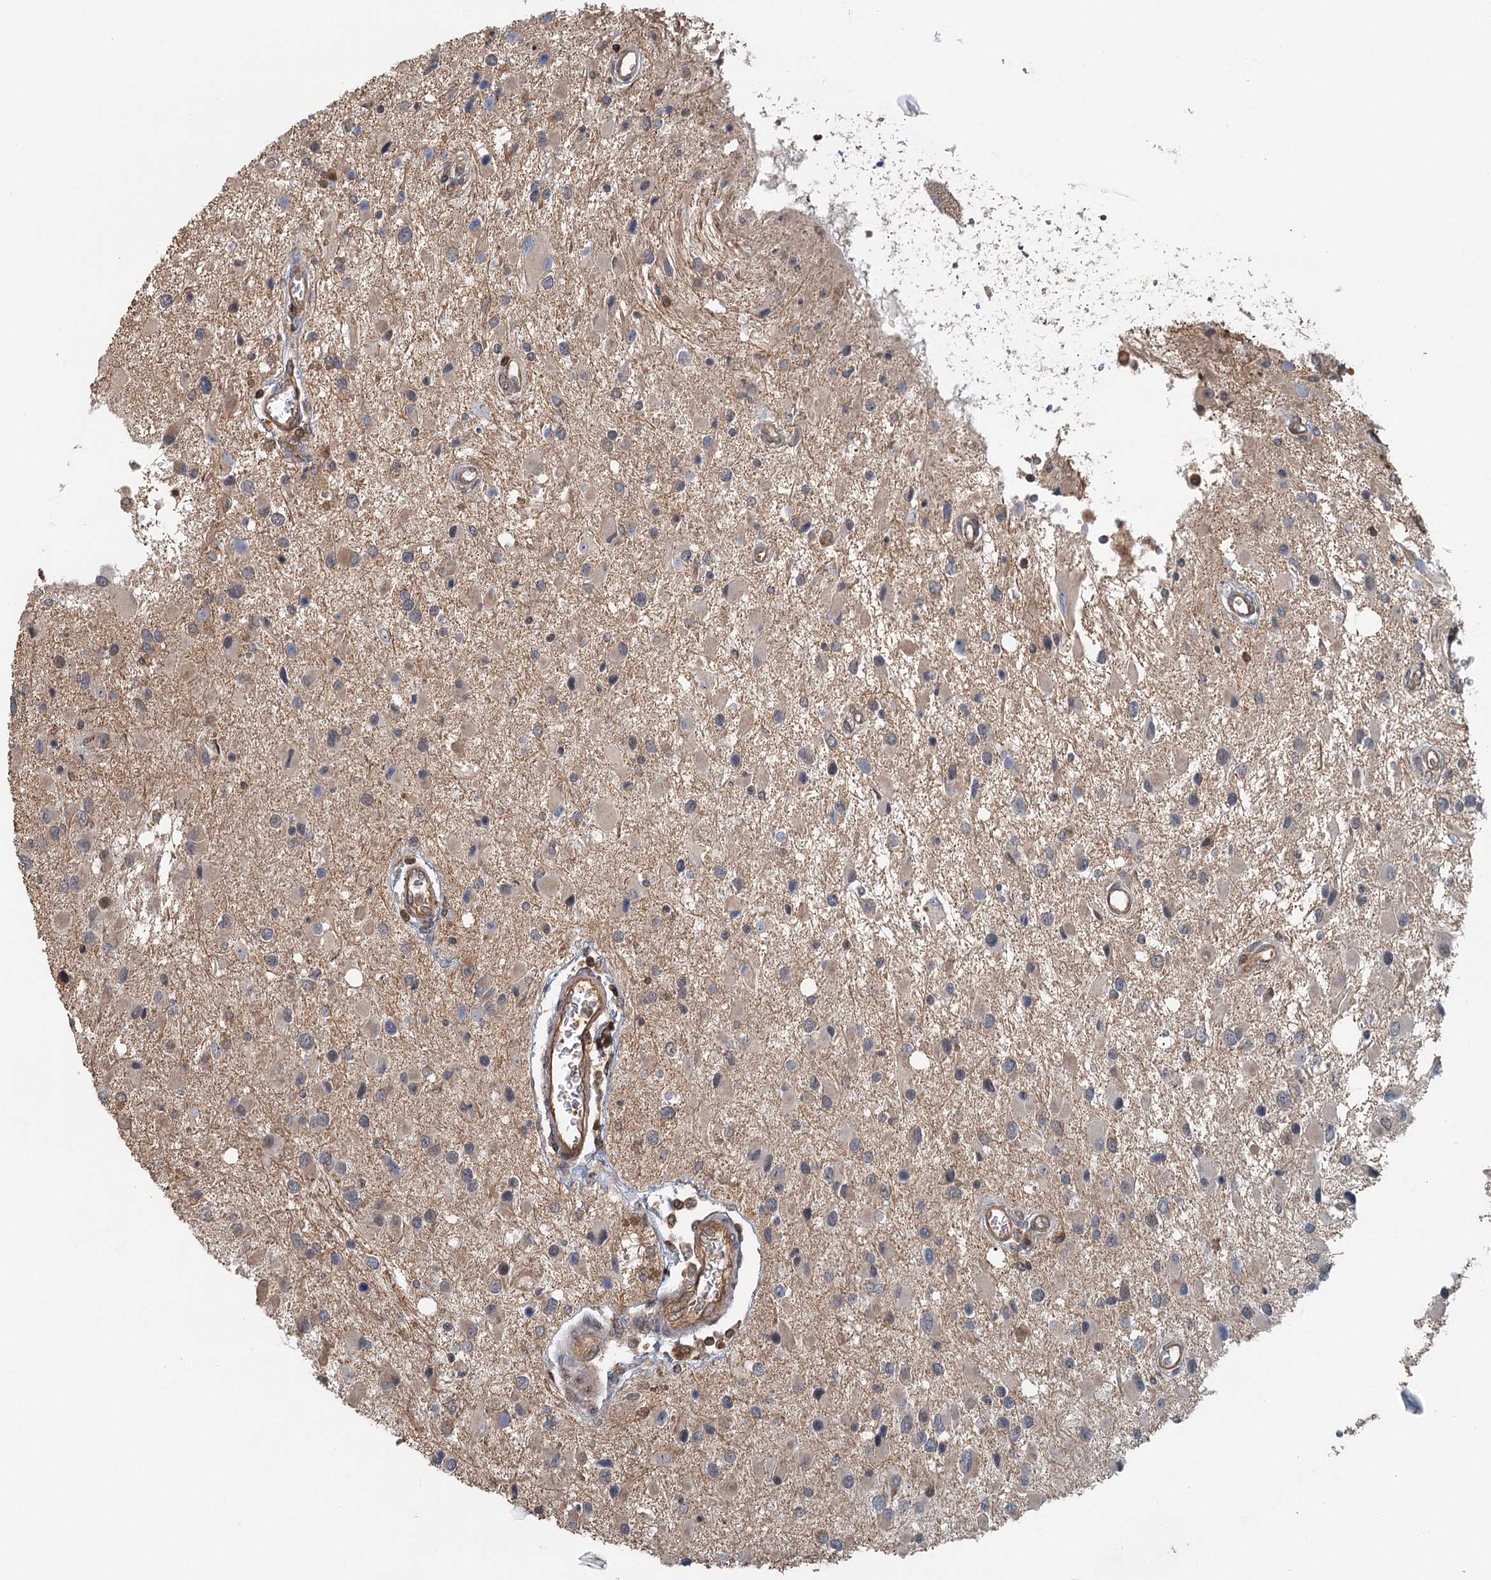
{"staining": {"intensity": "negative", "quantity": "none", "location": "none"}, "tissue": "glioma", "cell_type": "Tumor cells", "image_type": "cancer", "snomed": [{"axis": "morphology", "description": "Glioma, malignant, High grade"}, {"axis": "topography", "description": "Brain"}], "caption": "This is a image of IHC staining of glioma, which shows no positivity in tumor cells.", "gene": "ZNF527", "patient": {"sex": "male", "age": 53}}